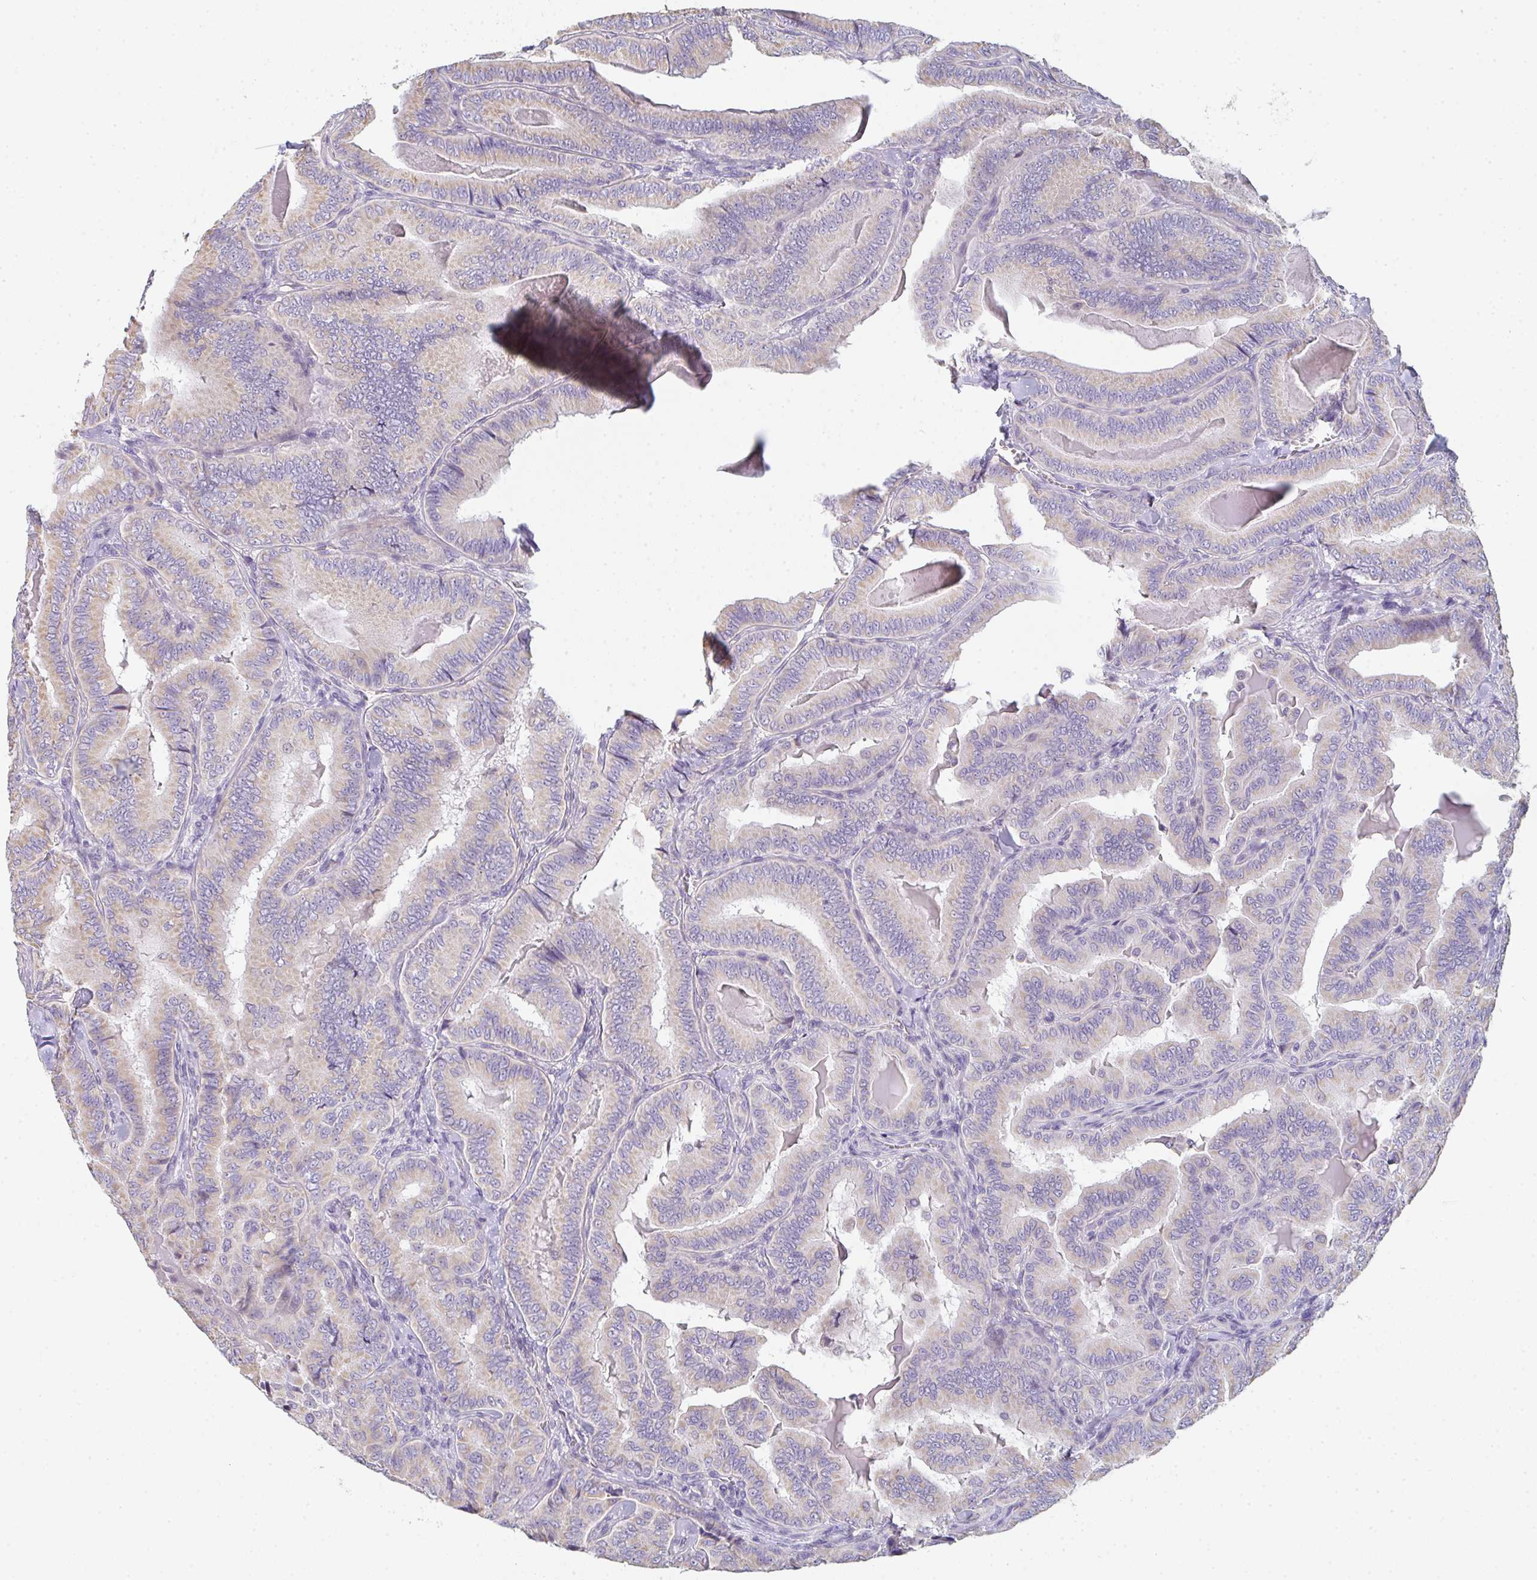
{"staining": {"intensity": "weak", "quantity": "25%-75%", "location": "cytoplasmic/membranous"}, "tissue": "thyroid cancer", "cell_type": "Tumor cells", "image_type": "cancer", "snomed": [{"axis": "morphology", "description": "Papillary adenocarcinoma, NOS"}, {"axis": "topography", "description": "Thyroid gland"}], "caption": "A brown stain shows weak cytoplasmic/membranous expression of a protein in thyroid cancer tumor cells.", "gene": "CACNA1S", "patient": {"sex": "male", "age": 61}}